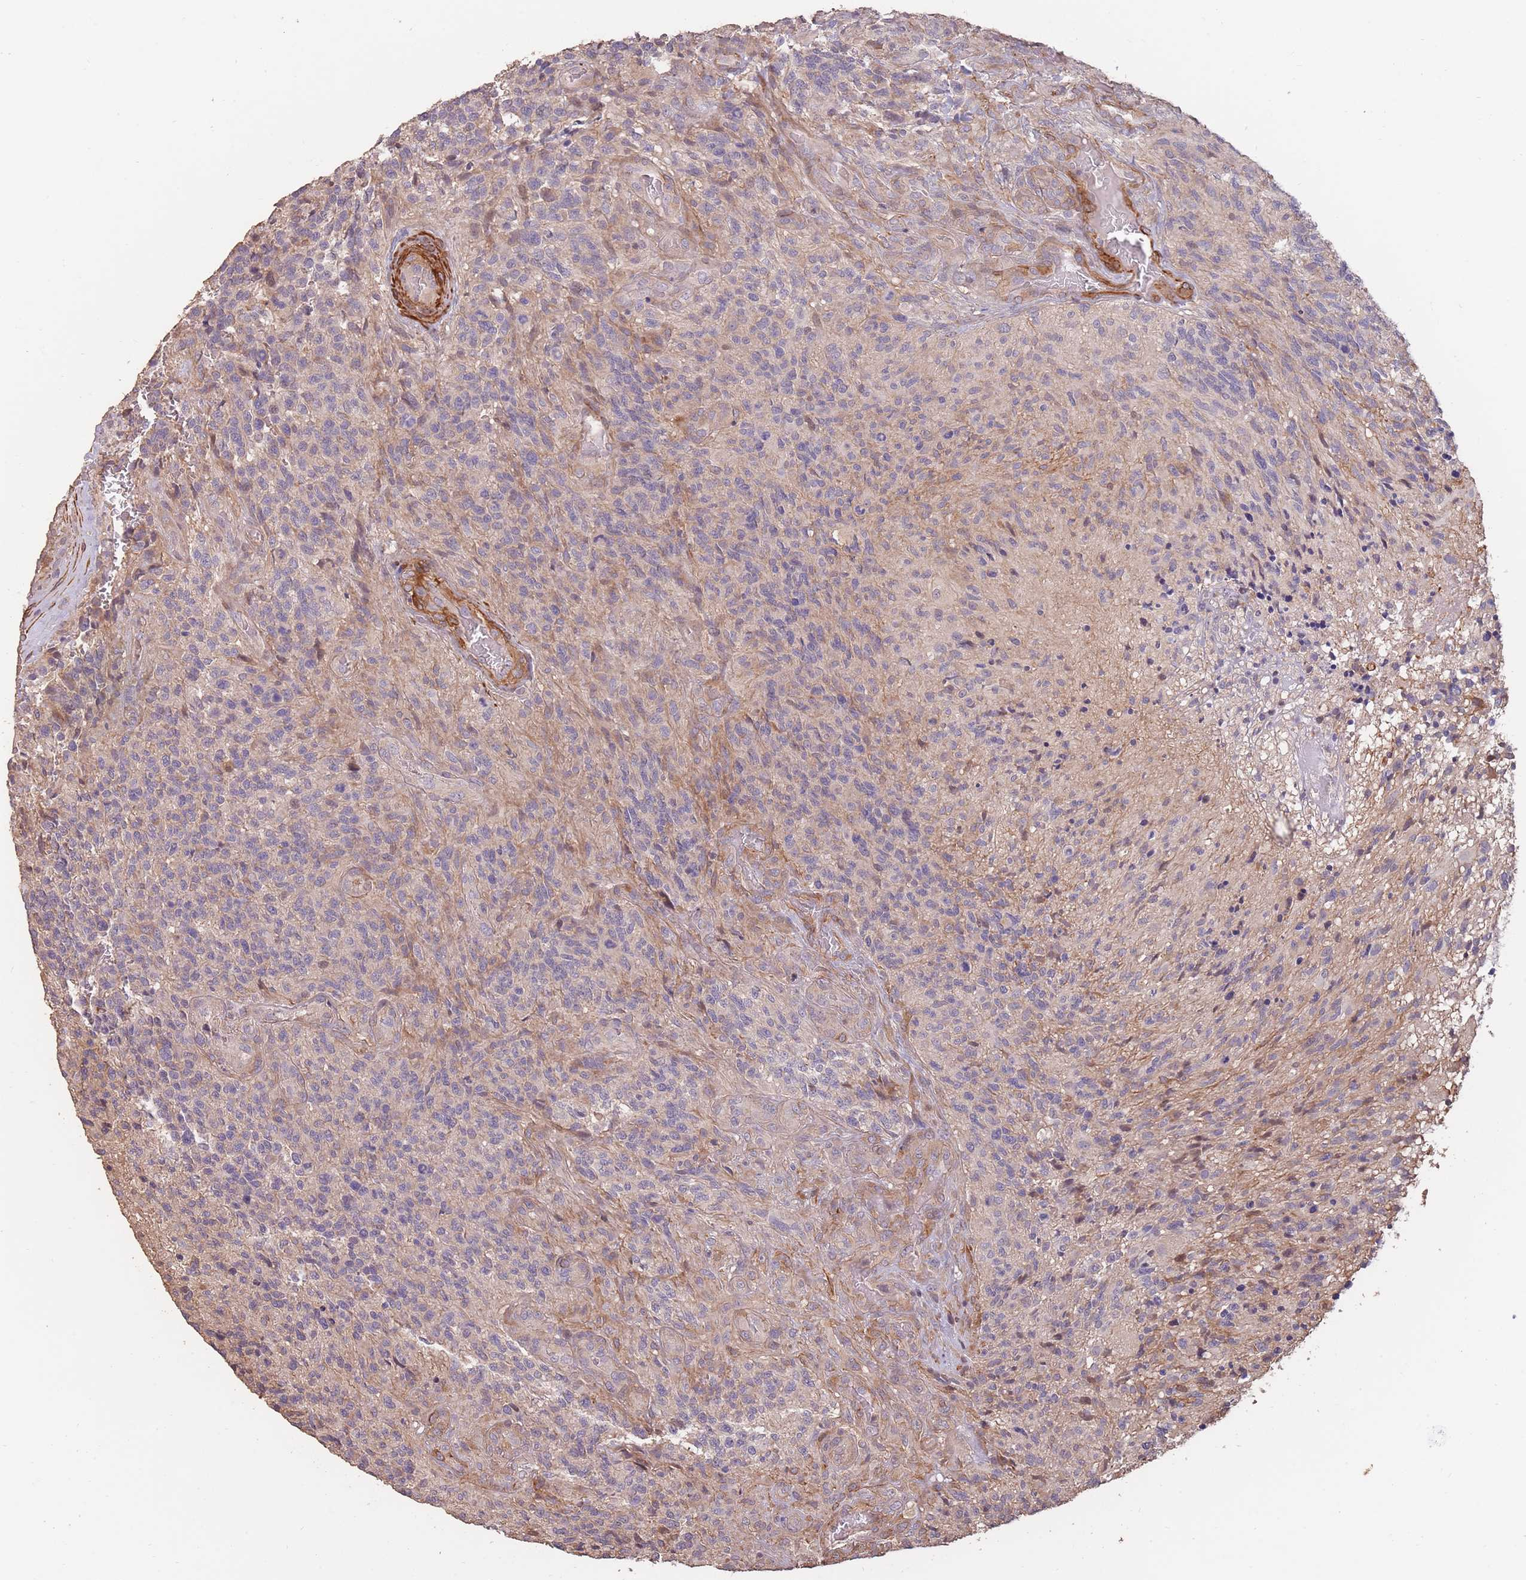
{"staining": {"intensity": "negative", "quantity": "none", "location": "none"}, "tissue": "glioma", "cell_type": "Tumor cells", "image_type": "cancer", "snomed": [{"axis": "morphology", "description": "Glioma, malignant, High grade"}, {"axis": "topography", "description": "Brain"}], "caption": "The micrograph reveals no staining of tumor cells in malignant high-grade glioma. (IHC, brightfield microscopy, high magnification).", "gene": "NLRC4", "patient": {"sex": "male", "age": 36}}